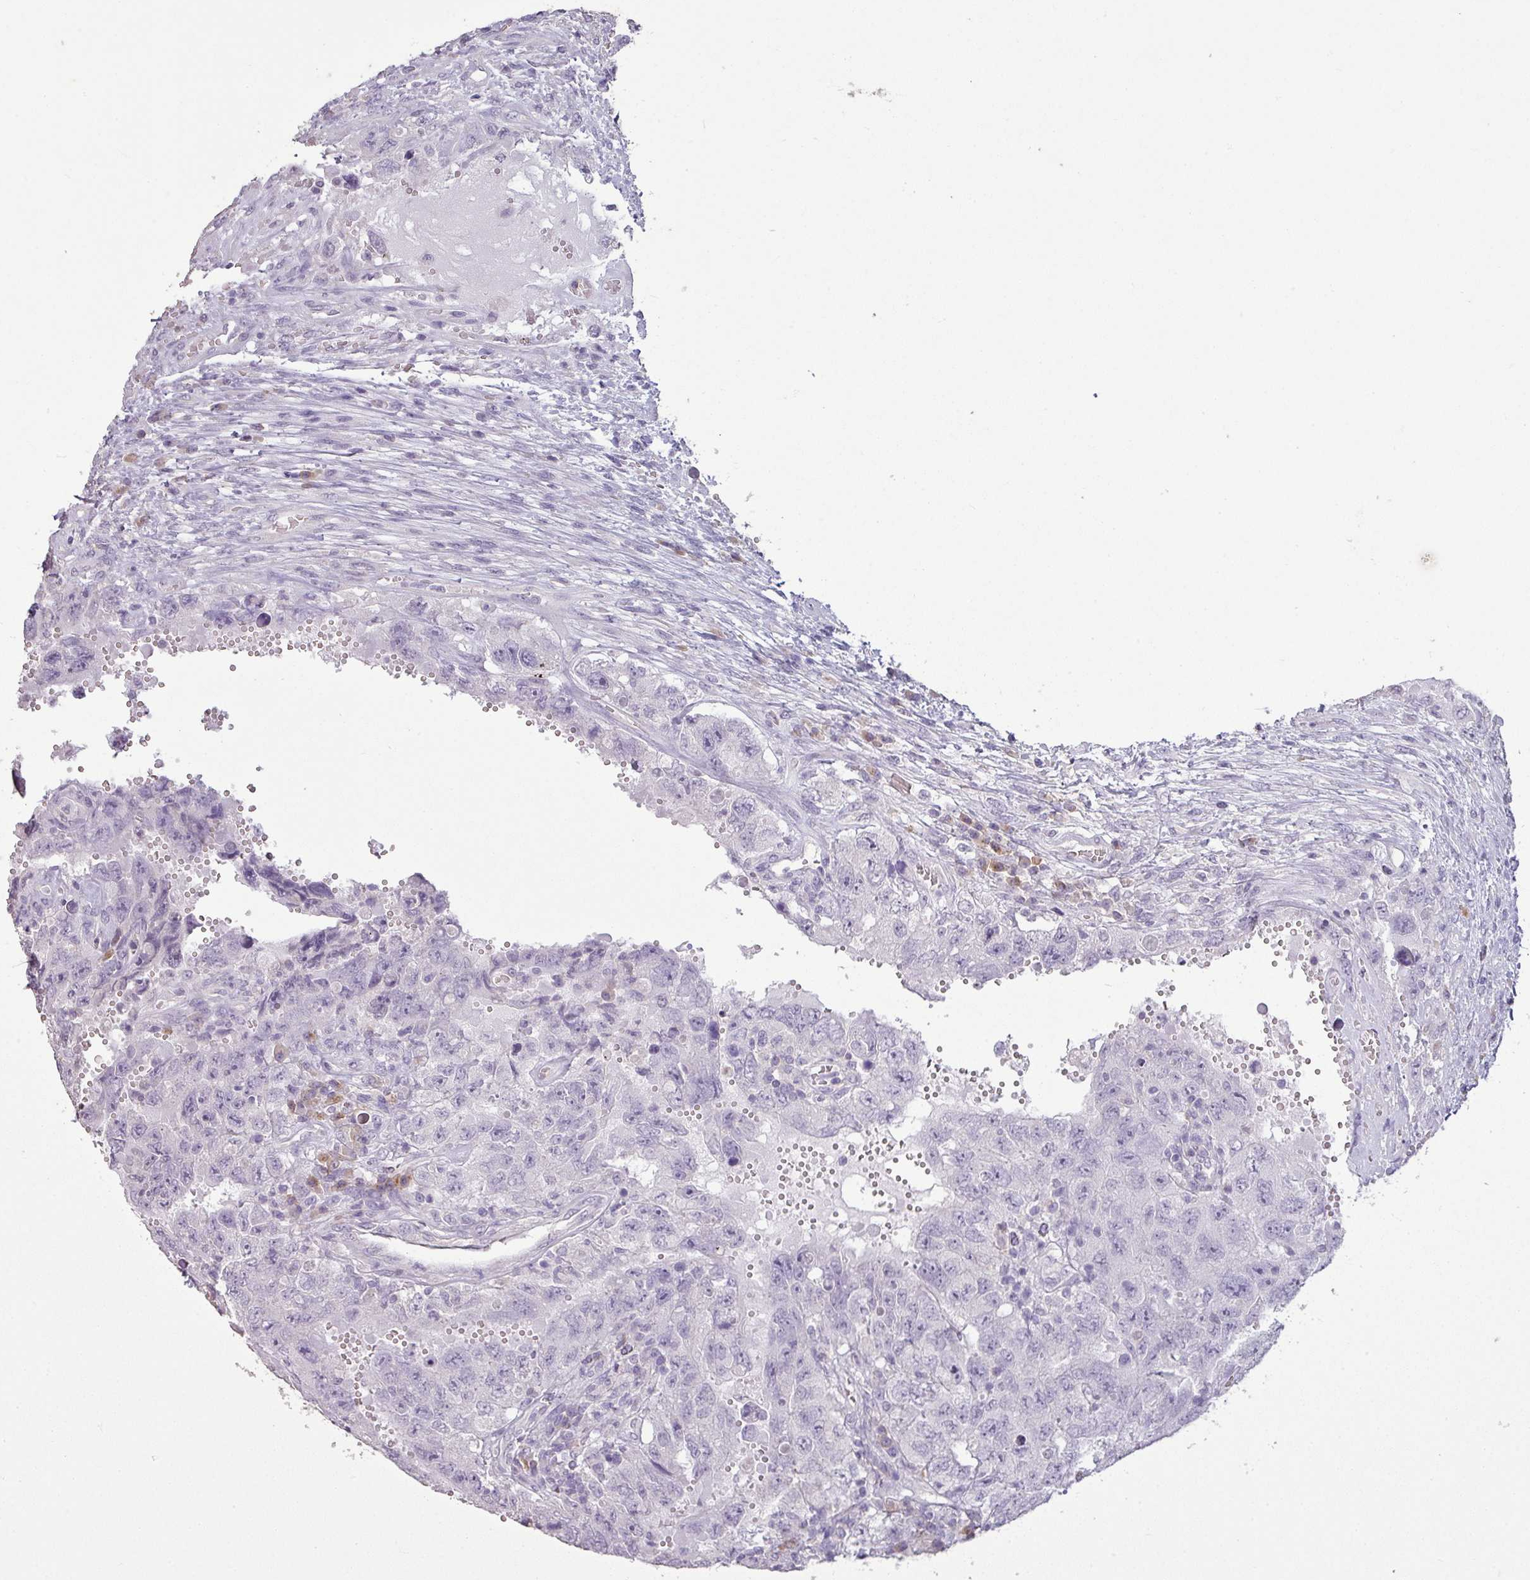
{"staining": {"intensity": "negative", "quantity": "none", "location": "none"}, "tissue": "testis cancer", "cell_type": "Tumor cells", "image_type": "cancer", "snomed": [{"axis": "morphology", "description": "Carcinoma, Embryonal, NOS"}, {"axis": "topography", "description": "Testis"}], "caption": "This is an immunohistochemistry (IHC) micrograph of human embryonal carcinoma (testis). There is no expression in tumor cells.", "gene": "LY9", "patient": {"sex": "male", "age": 26}}